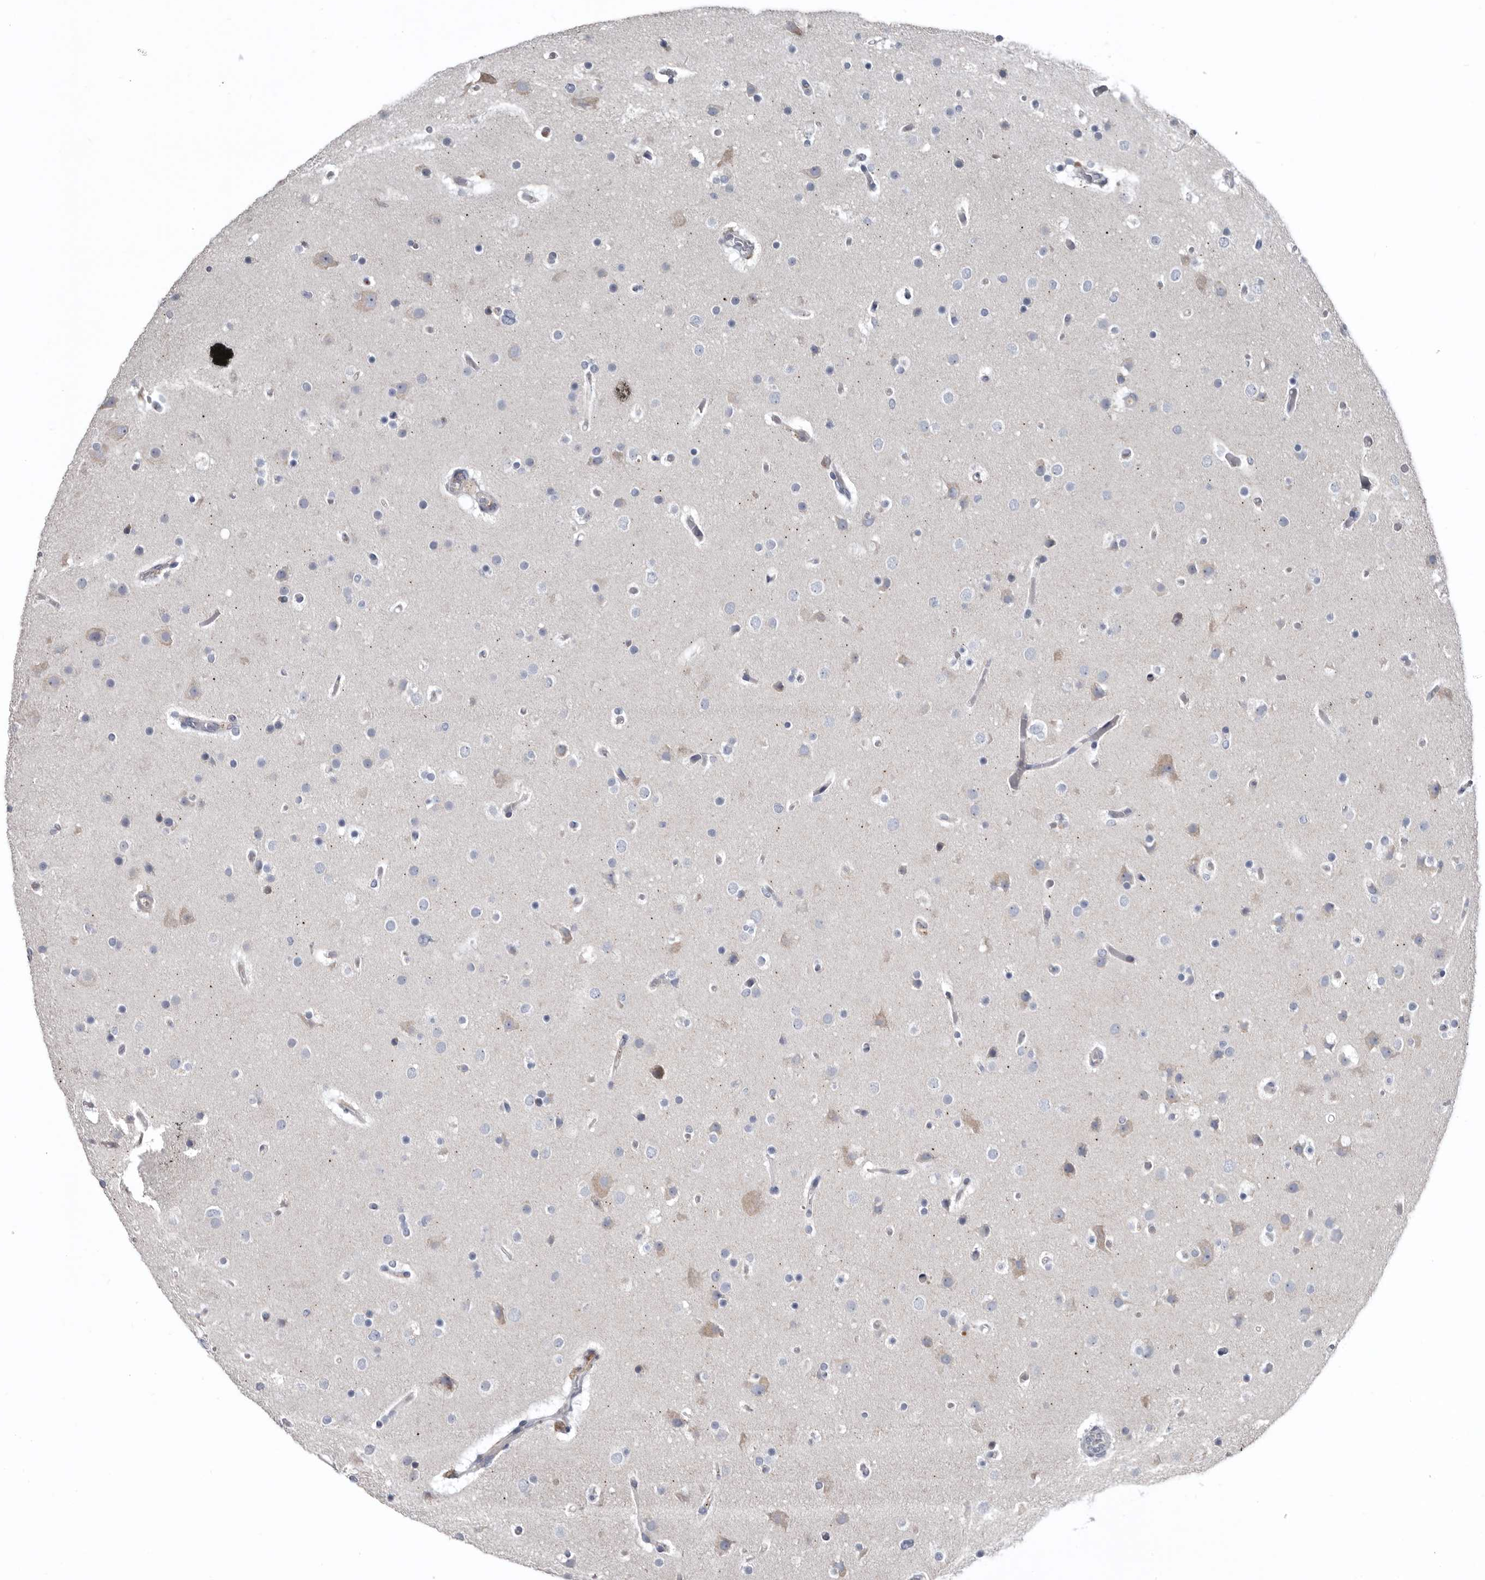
{"staining": {"intensity": "negative", "quantity": "none", "location": "none"}, "tissue": "glioma", "cell_type": "Tumor cells", "image_type": "cancer", "snomed": [{"axis": "morphology", "description": "Glioma, malignant, High grade"}, {"axis": "topography", "description": "Cerebral cortex"}], "caption": "Immunohistochemical staining of high-grade glioma (malignant) displays no significant expression in tumor cells.", "gene": "ZNF114", "patient": {"sex": "female", "age": 36}}